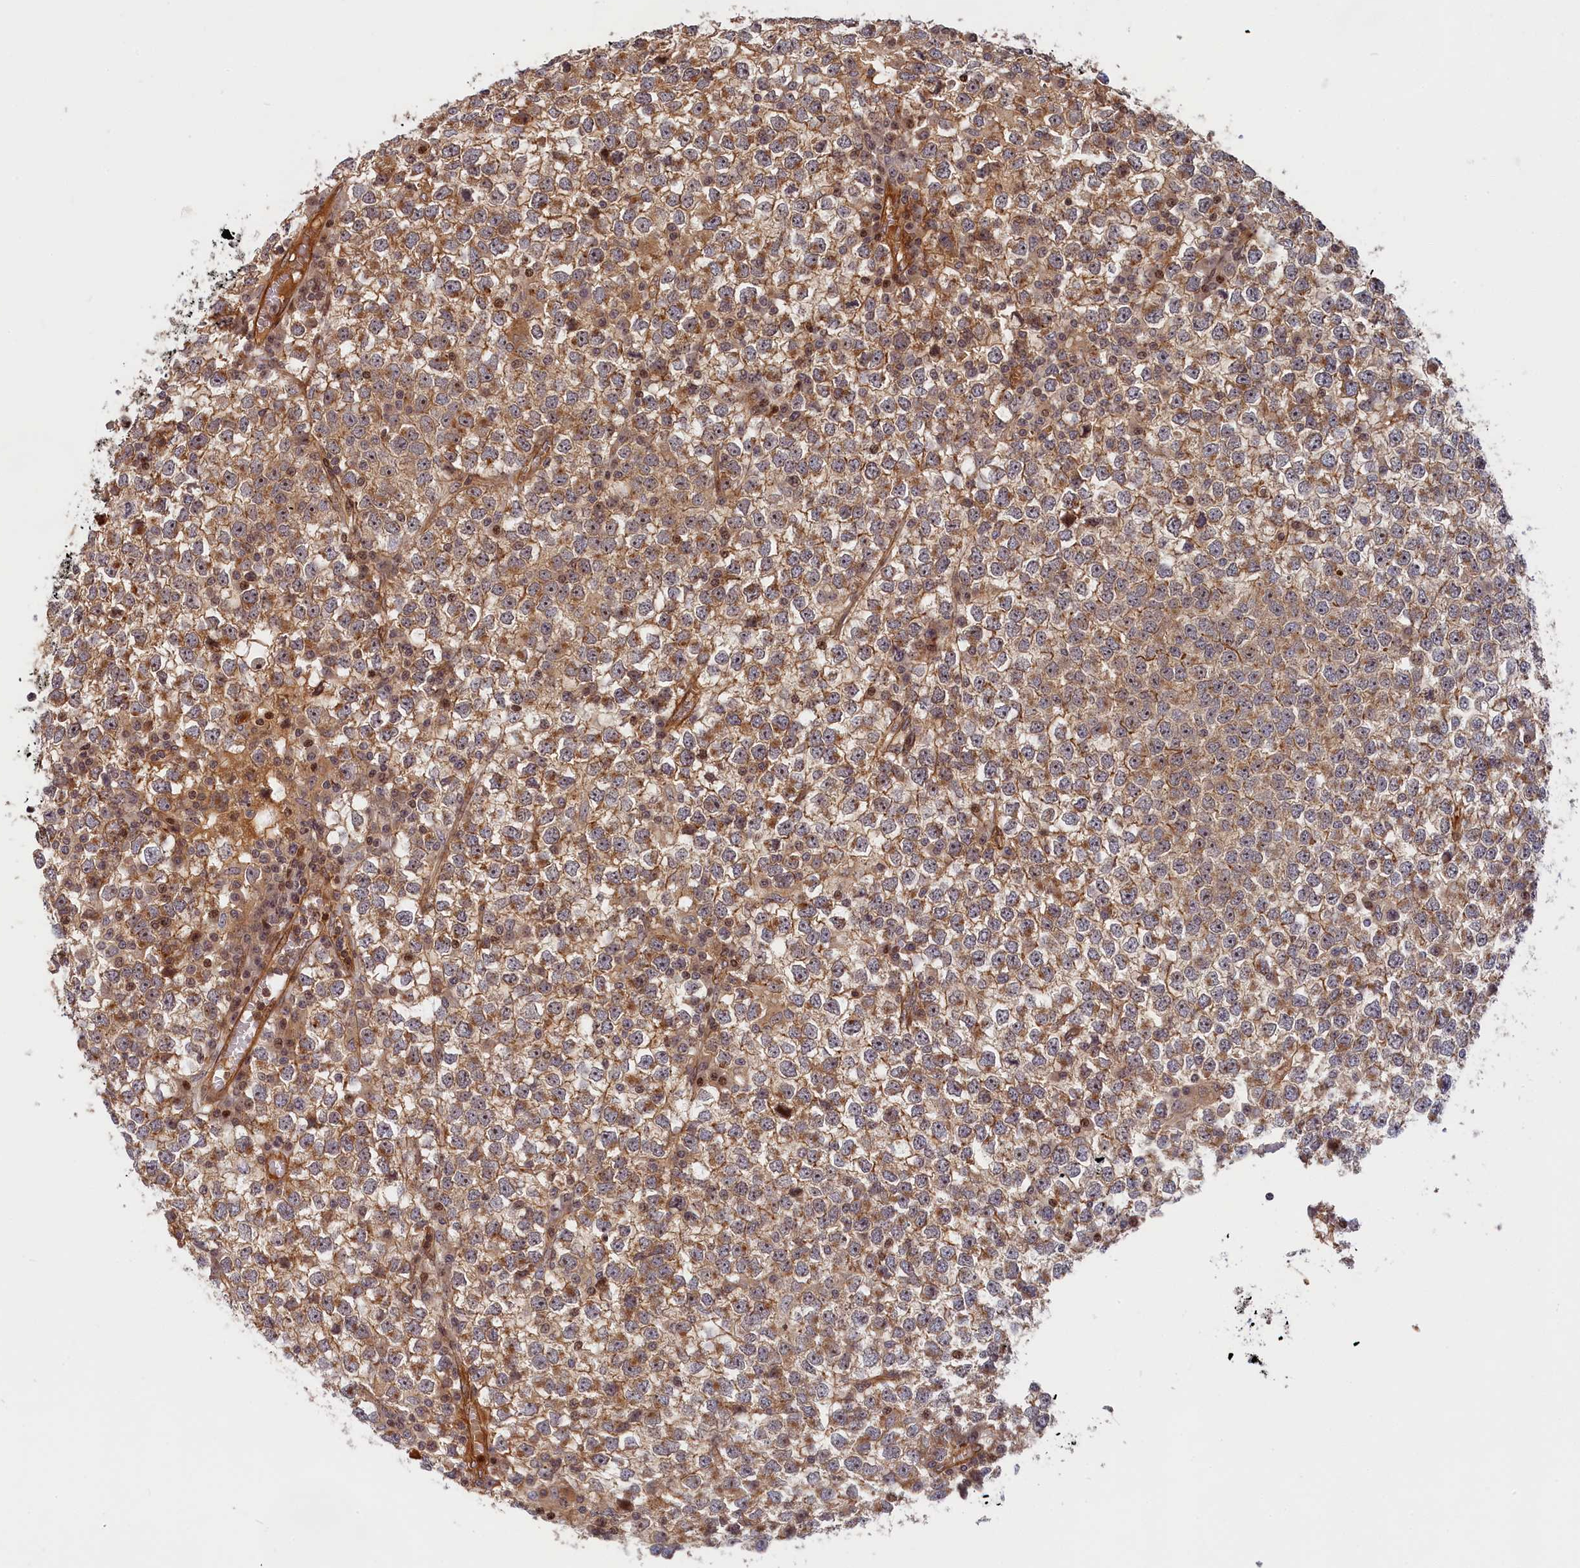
{"staining": {"intensity": "weak", "quantity": "25%-75%", "location": "cytoplasmic/membranous"}, "tissue": "testis cancer", "cell_type": "Tumor cells", "image_type": "cancer", "snomed": [{"axis": "morphology", "description": "Seminoma, NOS"}, {"axis": "topography", "description": "Testis"}], "caption": "Immunohistochemistry image of neoplastic tissue: human testis seminoma stained using immunohistochemistry exhibits low levels of weak protein expression localized specifically in the cytoplasmic/membranous of tumor cells, appearing as a cytoplasmic/membranous brown color.", "gene": "CEP44", "patient": {"sex": "male", "age": 65}}